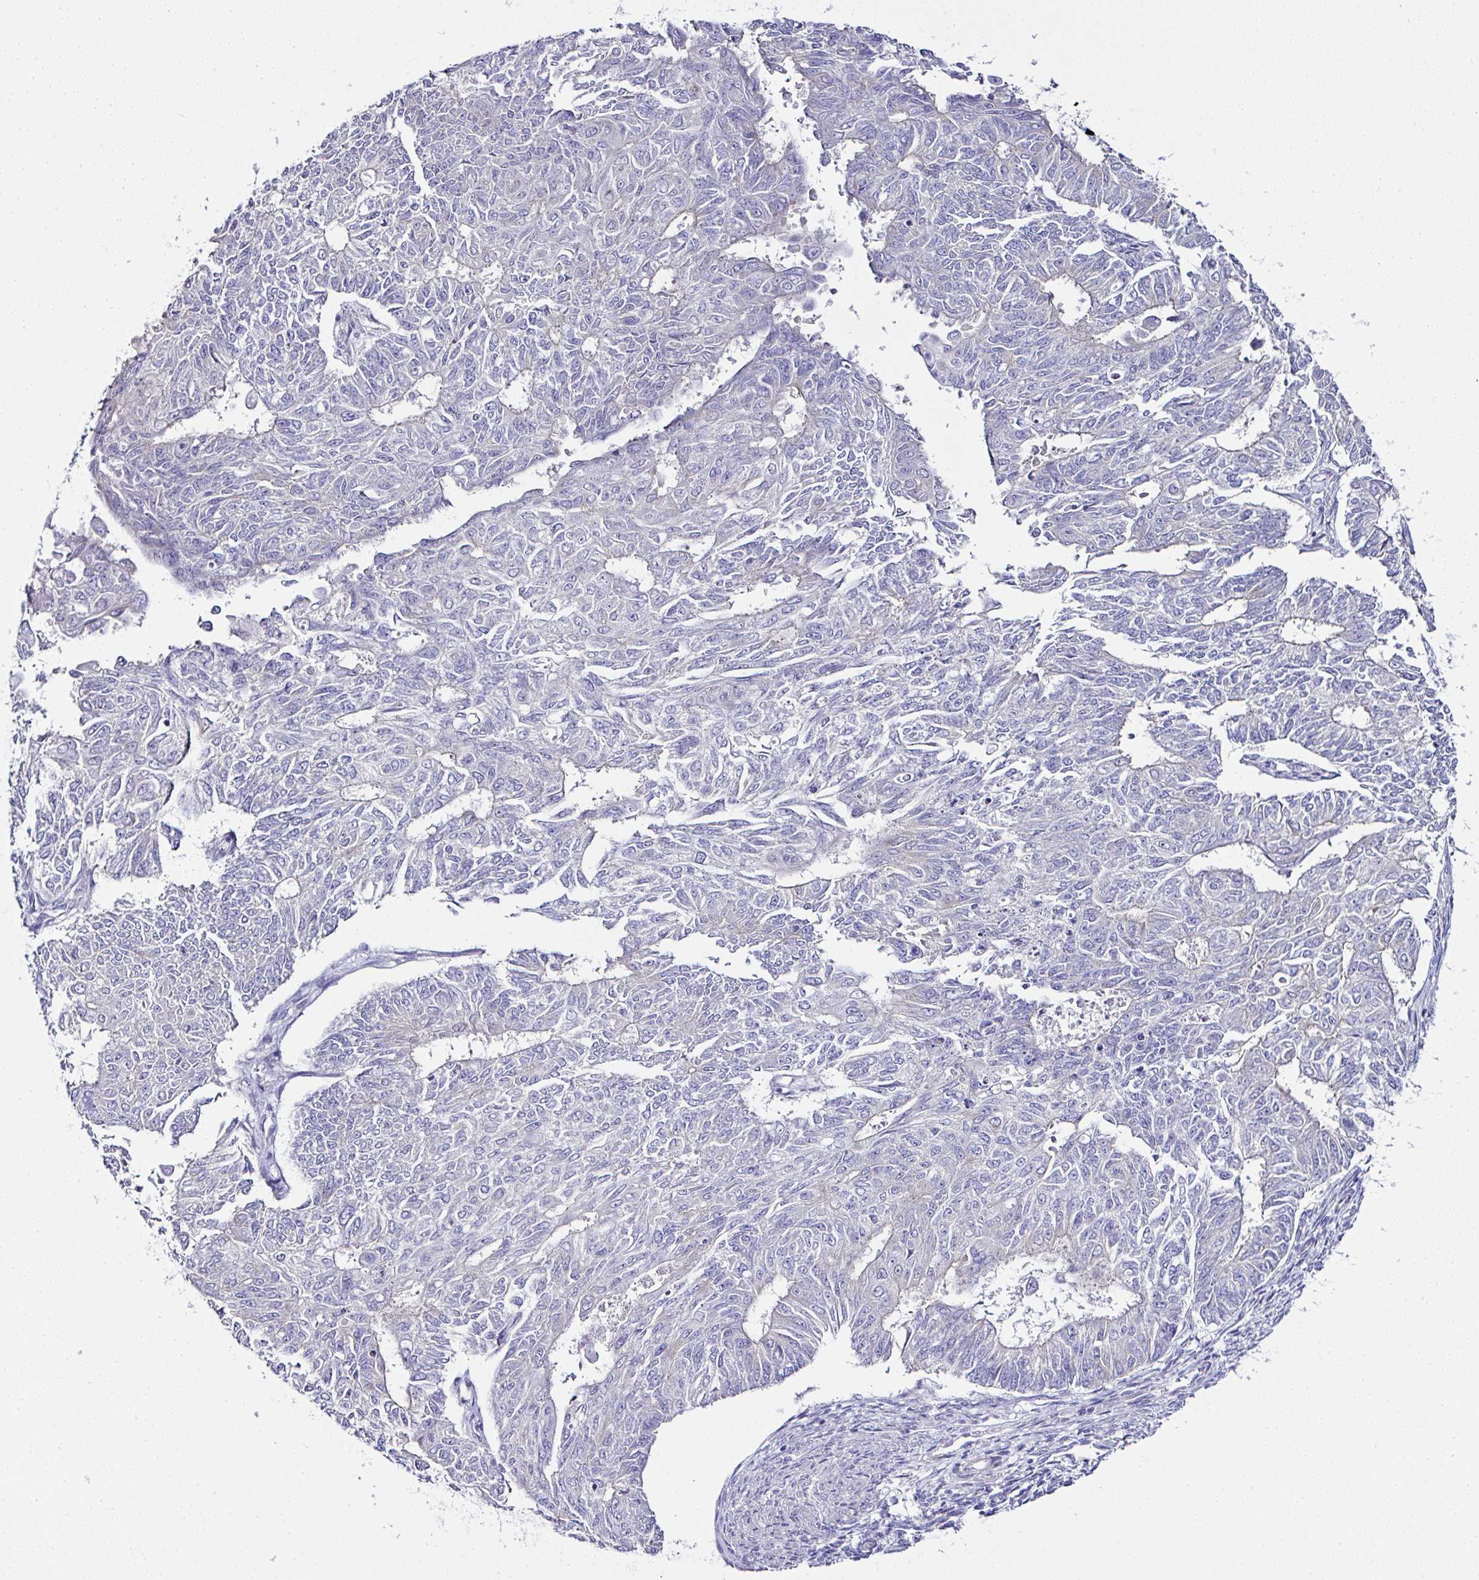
{"staining": {"intensity": "negative", "quantity": "none", "location": "none"}, "tissue": "endometrial cancer", "cell_type": "Tumor cells", "image_type": "cancer", "snomed": [{"axis": "morphology", "description": "Adenocarcinoma, NOS"}, {"axis": "topography", "description": "Endometrium"}], "caption": "An image of human endometrial adenocarcinoma is negative for staining in tumor cells.", "gene": "OR4P4", "patient": {"sex": "female", "age": 32}}